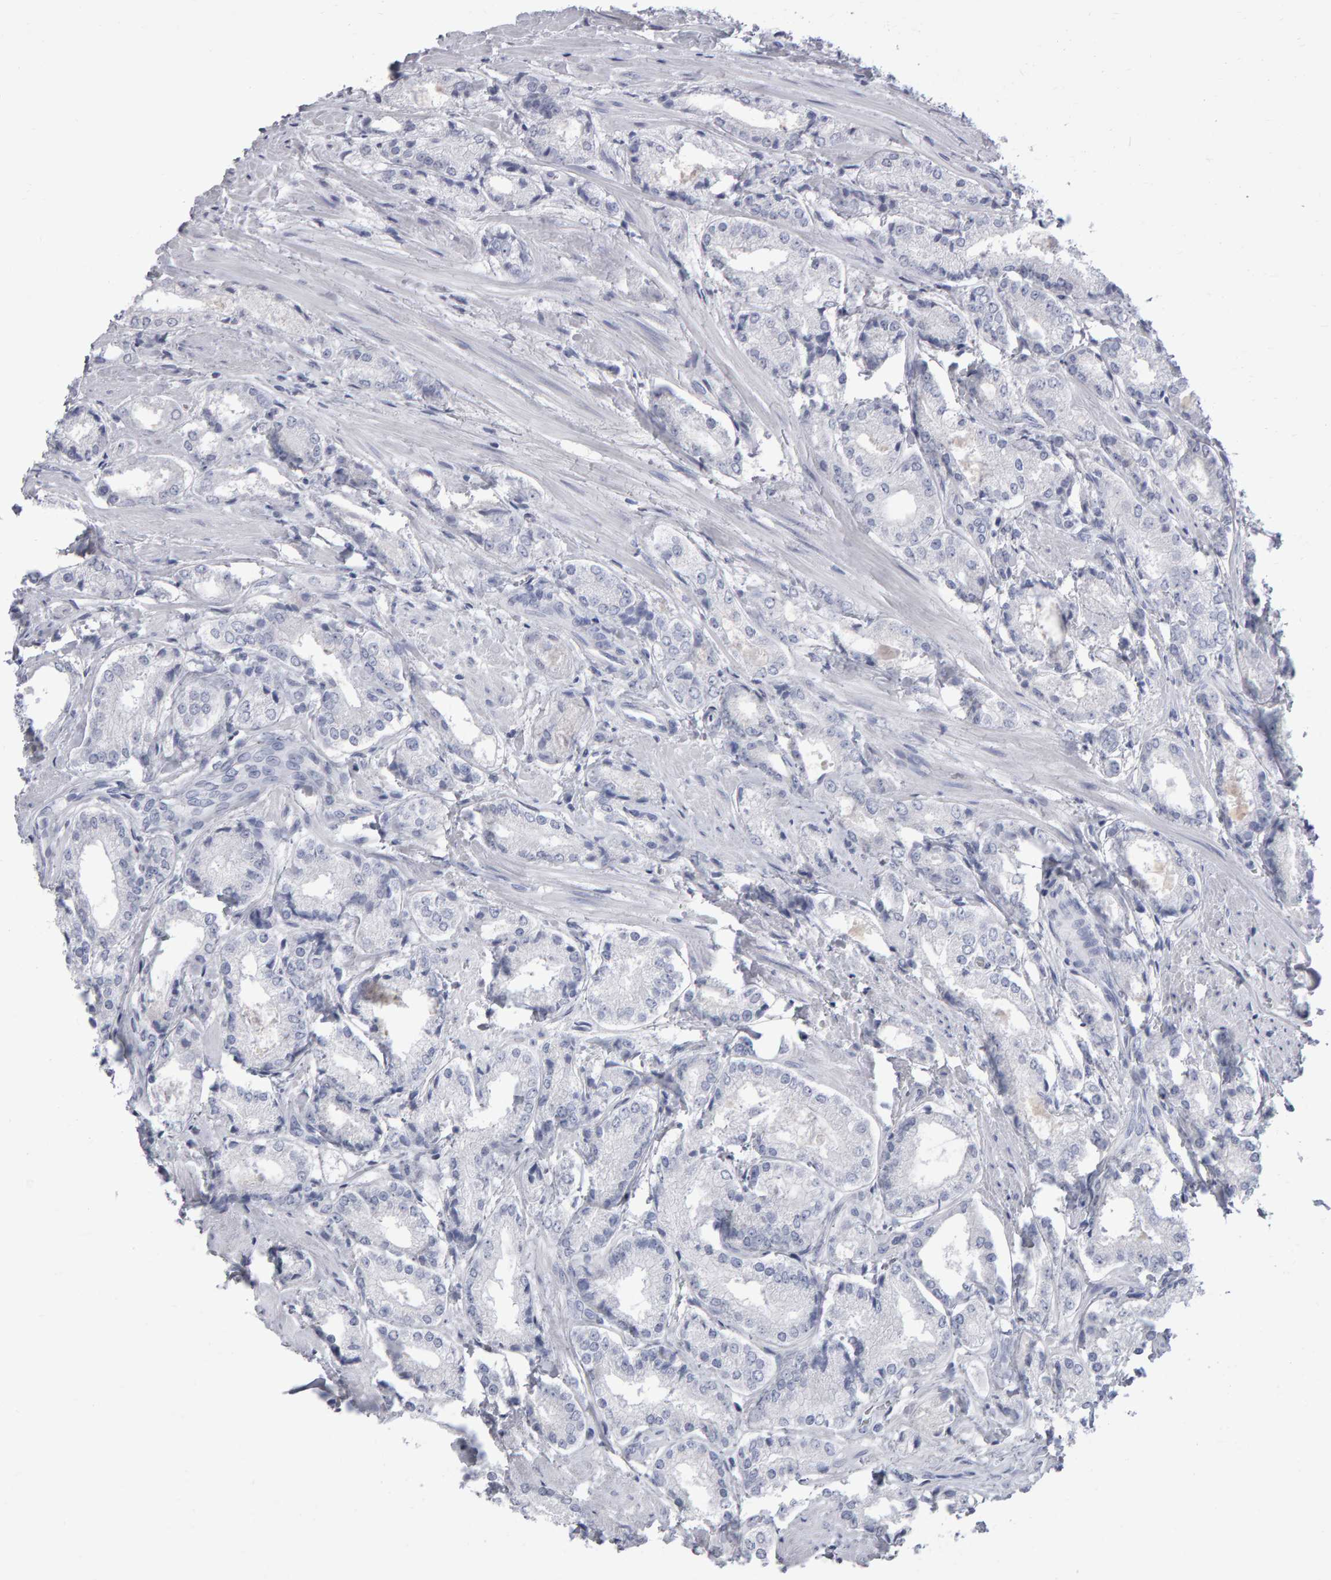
{"staining": {"intensity": "negative", "quantity": "none", "location": "none"}, "tissue": "prostate cancer", "cell_type": "Tumor cells", "image_type": "cancer", "snomed": [{"axis": "morphology", "description": "Adenocarcinoma, Low grade"}, {"axis": "topography", "description": "Prostate"}], "caption": "DAB immunohistochemical staining of prostate cancer shows no significant positivity in tumor cells. Nuclei are stained in blue.", "gene": "NCDN", "patient": {"sex": "male", "age": 62}}